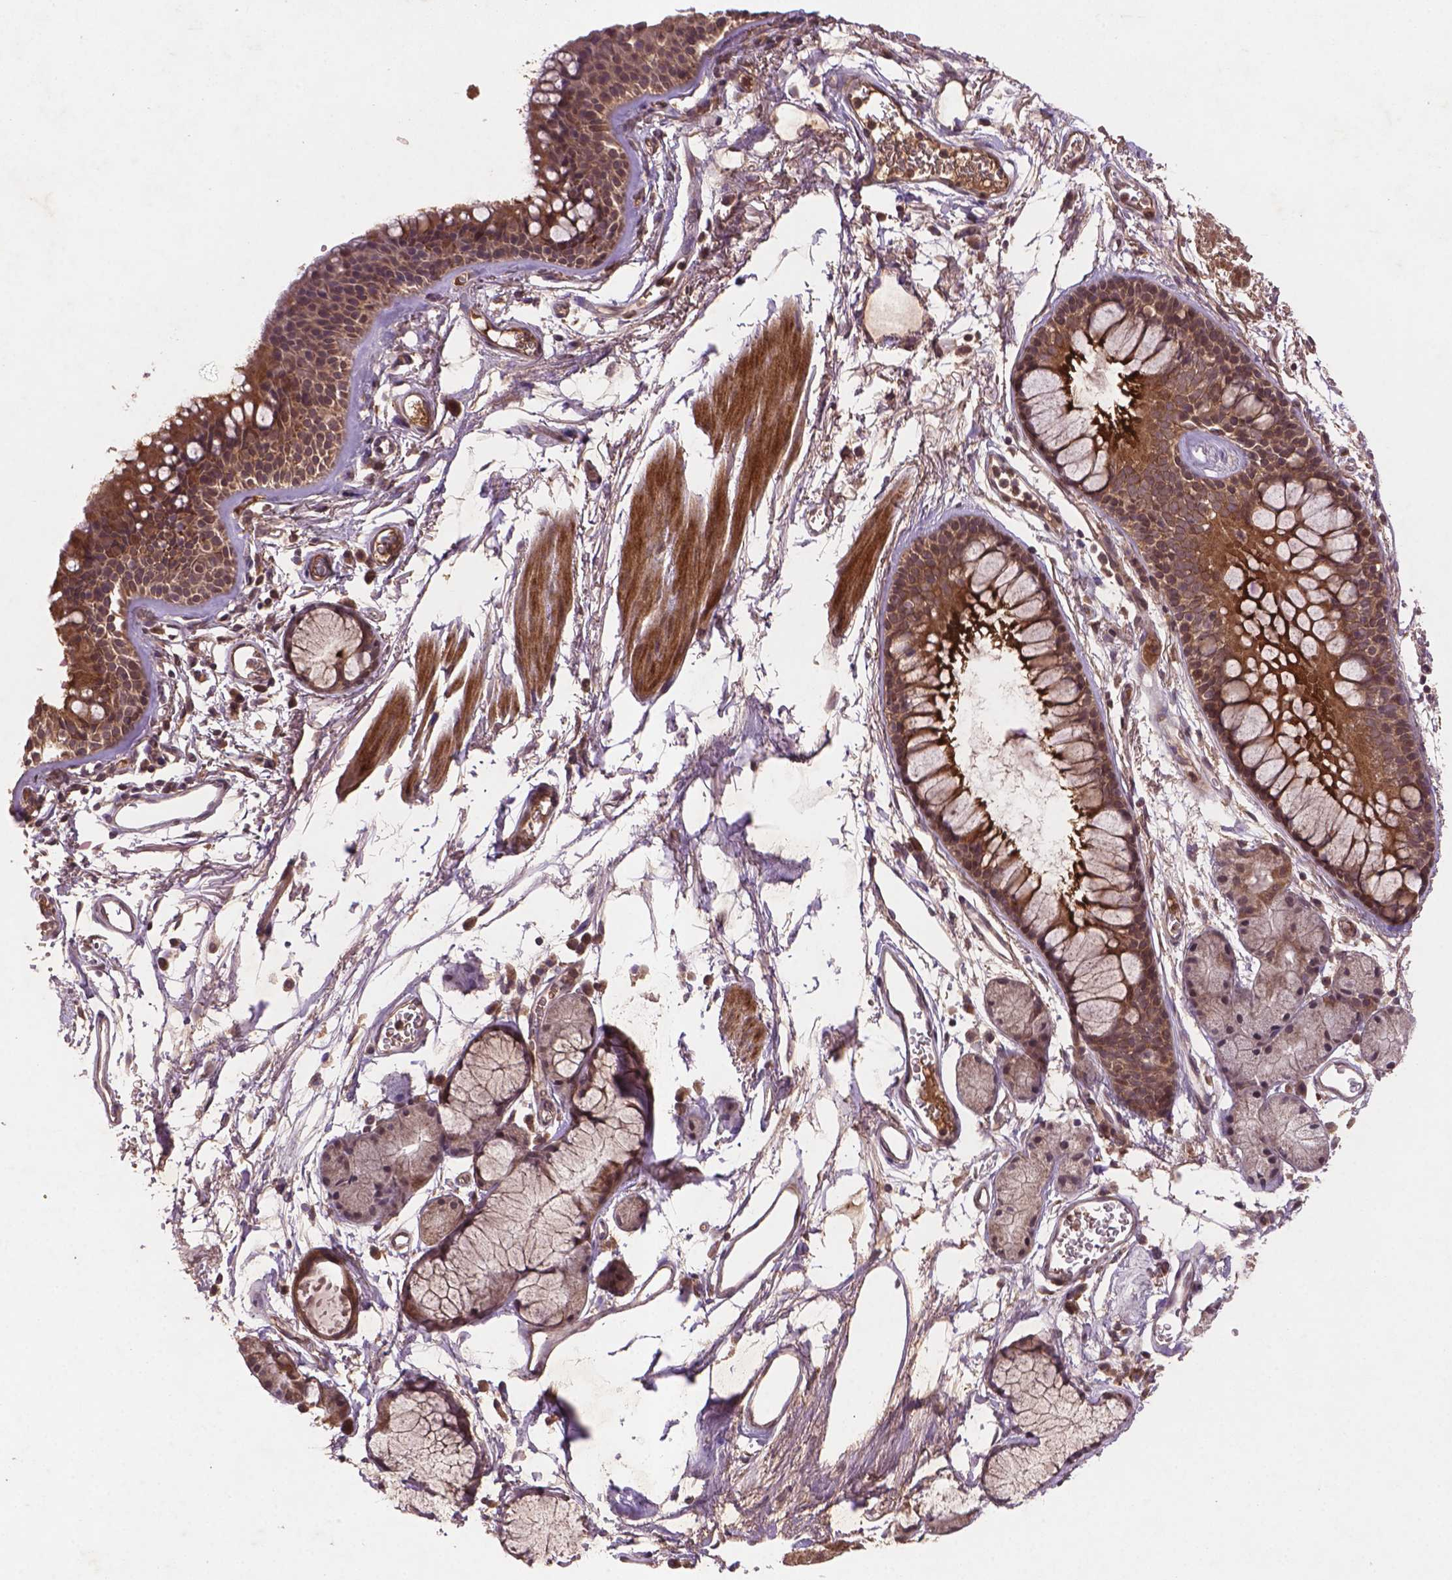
{"staining": {"intensity": "moderate", "quantity": ">75%", "location": "cytoplasmic/membranous,nuclear"}, "tissue": "bronchus", "cell_type": "Respiratory epithelial cells", "image_type": "normal", "snomed": [{"axis": "morphology", "description": "Normal tissue, NOS"}, {"axis": "topography", "description": "Cartilage tissue"}, {"axis": "topography", "description": "Bronchus"}], "caption": "Respiratory epithelial cells show moderate cytoplasmic/membranous,nuclear staining in about >75% of cells in benign bronchus.", "gene": "NIPAL2", "patient": {"sex": "female", "age": 79}}